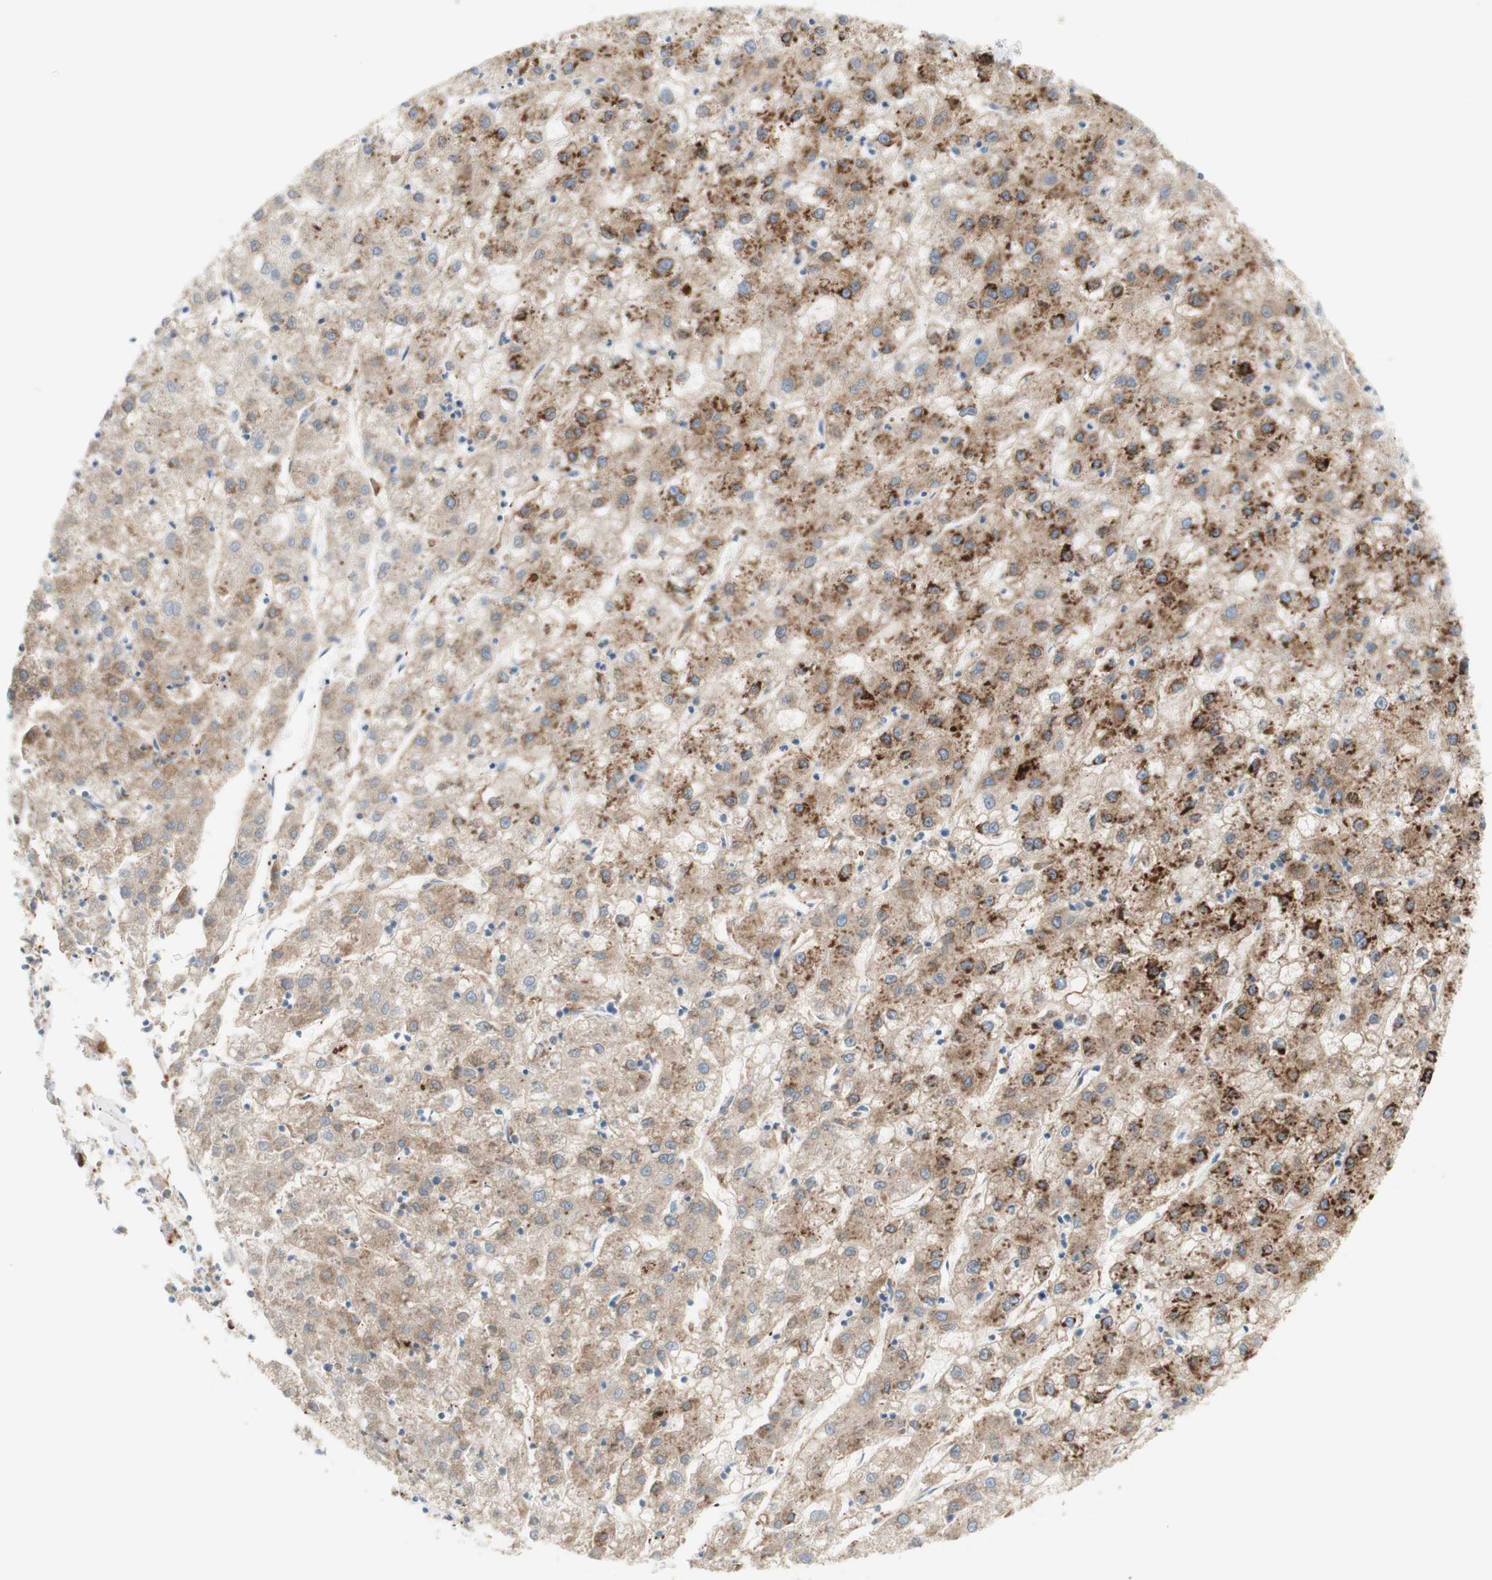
{"staining": {"intensity": "moderate", "quantity": "25%-75%", "location": "cytoplasmic/membranous"}, "tissue": "liver cancer", "cell_type": "Tumor cells", "image_type": "cancer", "snomed": [{"axis": "morphology", "description": "Carcinoma, Hepatocellular, NOS"}, {"axis": "topography", "description": "Liver"}], "caption": "An image showing moderate cytoplasmic/membranous expression in about 25%-75% of tumor cells in liver cancer (hepatocellular carcinoma), as visualized by brown immunohistochemical staining.", "gene": "GAPT", "patient": {"sex": "male", "age": 72}}